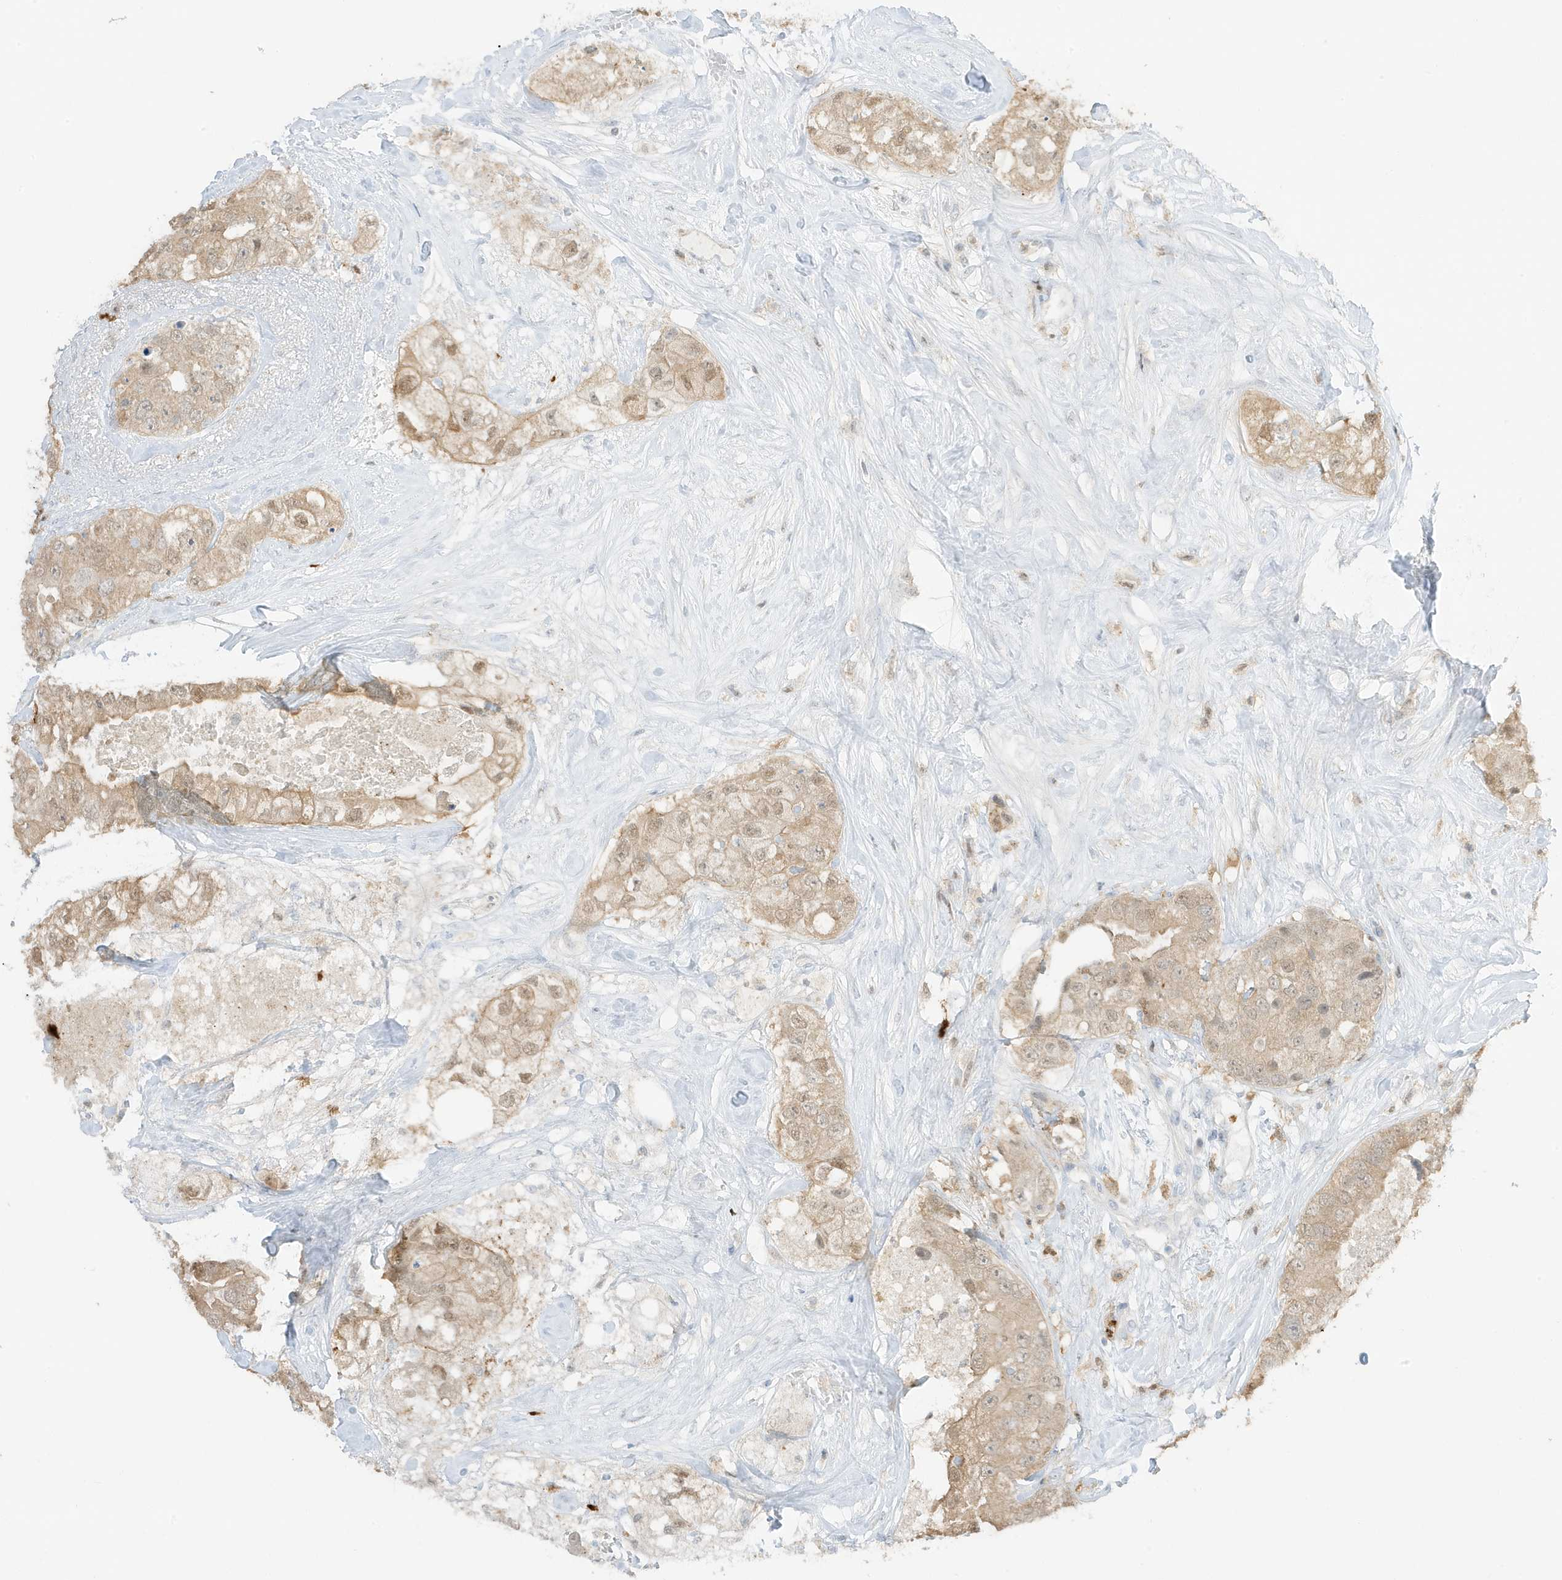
{"staining": {"intensity": "weak", "quantity": ">75%", "location": "cytoplasmic/membranous,nuclear"}, "tissue": "breast cancer", "cell_type": "Tumor cells", "image_type": "cancer", "snomed": [{"axis": "morphology", "description": "Duct carcinoma"}, {"axis": "topography", "description": "Breast"}], "caption": "Immunohistochemical staining of human breast cancer (intraductal carcinoma) displays low levels of weak cytoplasmic/membranous and nuclear positivity in approximately >75% of tumor cells.", "gene": "GCA", "patient": {"sex": "female", "age": 62}}